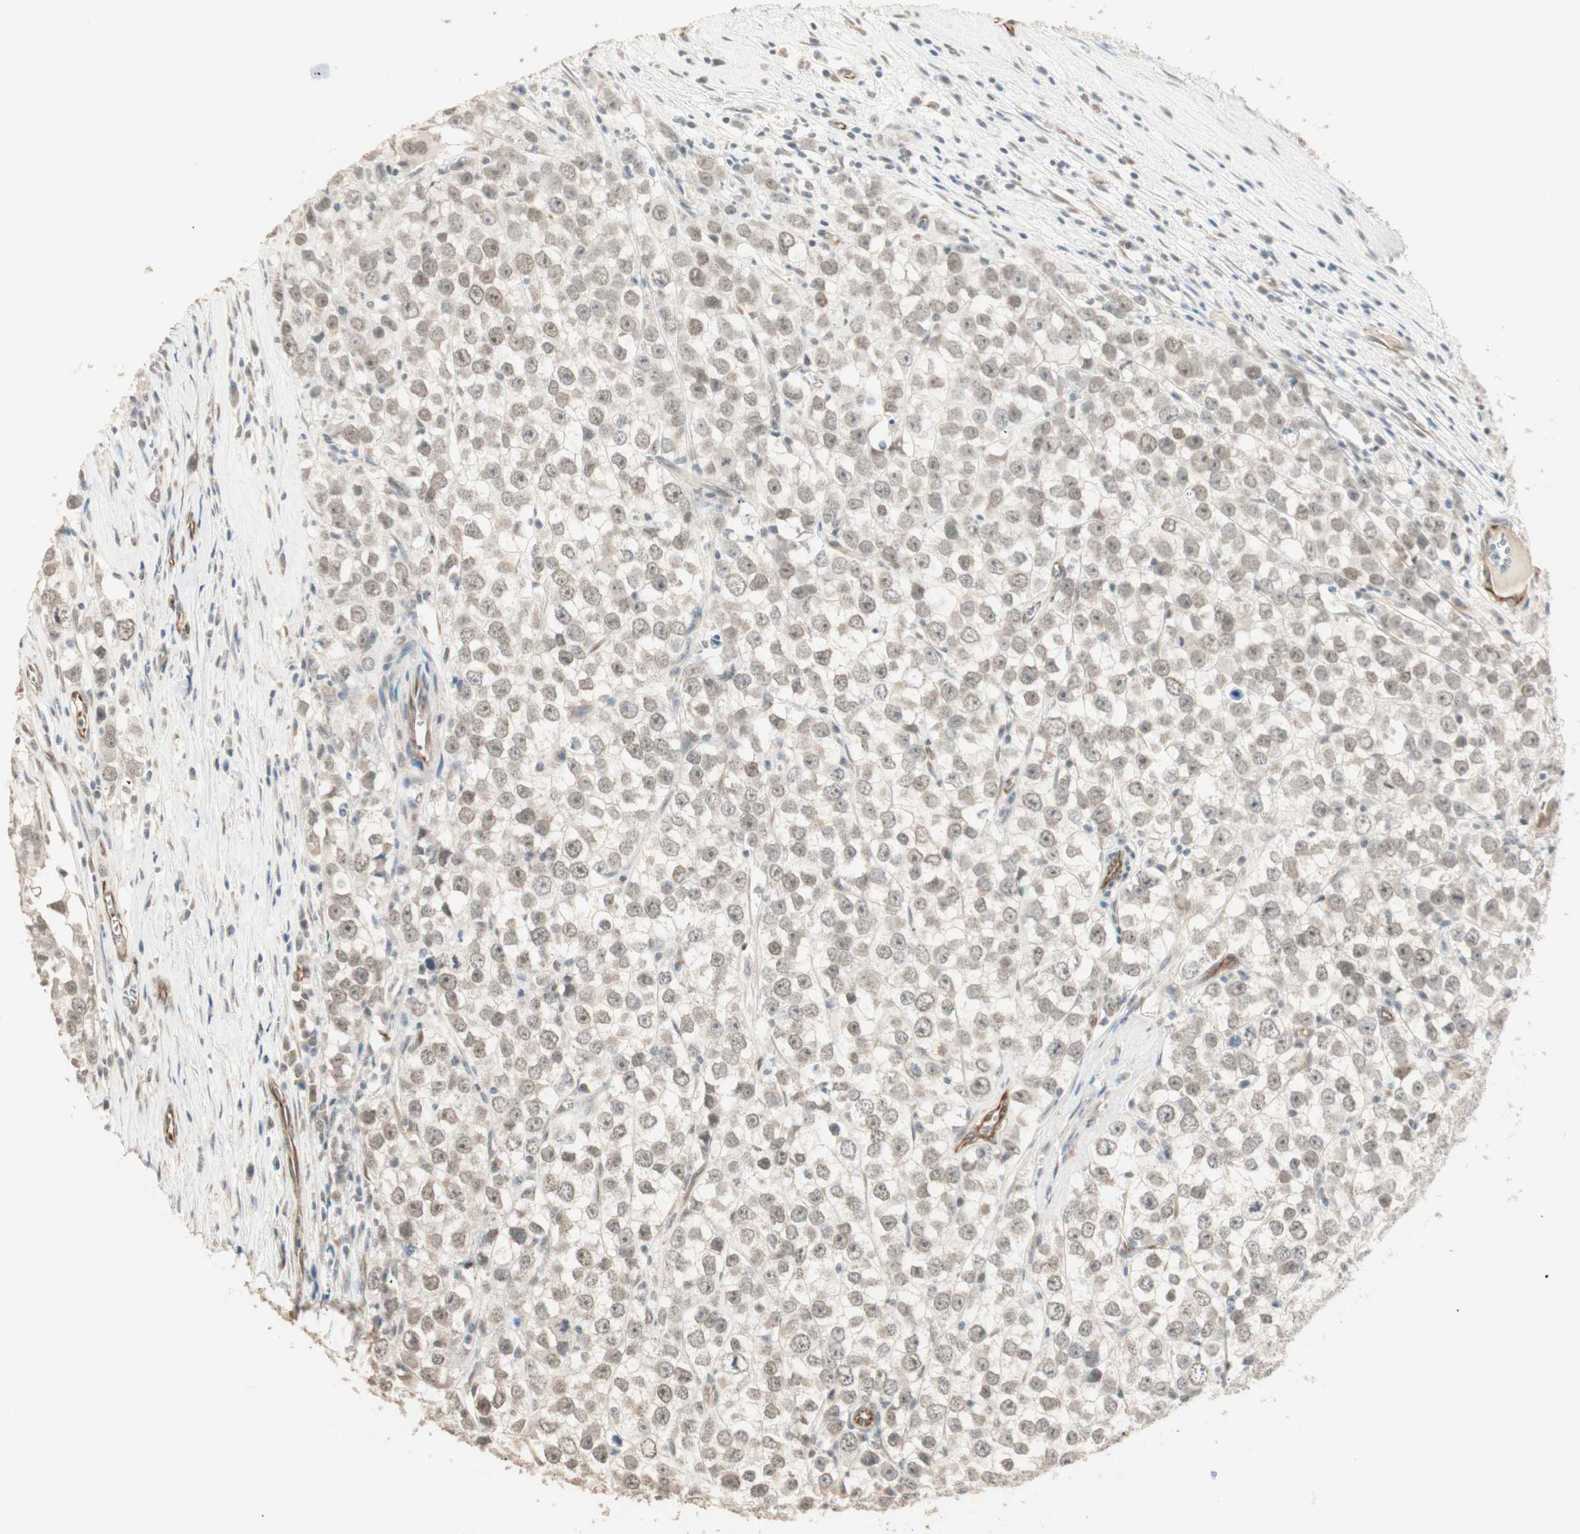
{"staining": {"intensity": "weak", "quantity": "<25%", "location": "cytoplasmic/membranous"}, "tissue": "testis cancer", "cell_type": "Tumor cells", "image_type": "cancer", "snomed": [{"axis": "morphology", "description": "Seminoma, NOS"}, {"axis": "morphology", "description": "Carcinoma, Embryonal, NOS"}, {"axis": "topography", "description": "Testis"}], "caption": "An image of testis cancer (seminoma) stained for a protein displays no brown staining in tumor cells. Nuclei are stained in blue.", "gene": "TASOR", "patient": {"sex": "male", "age": 52}}